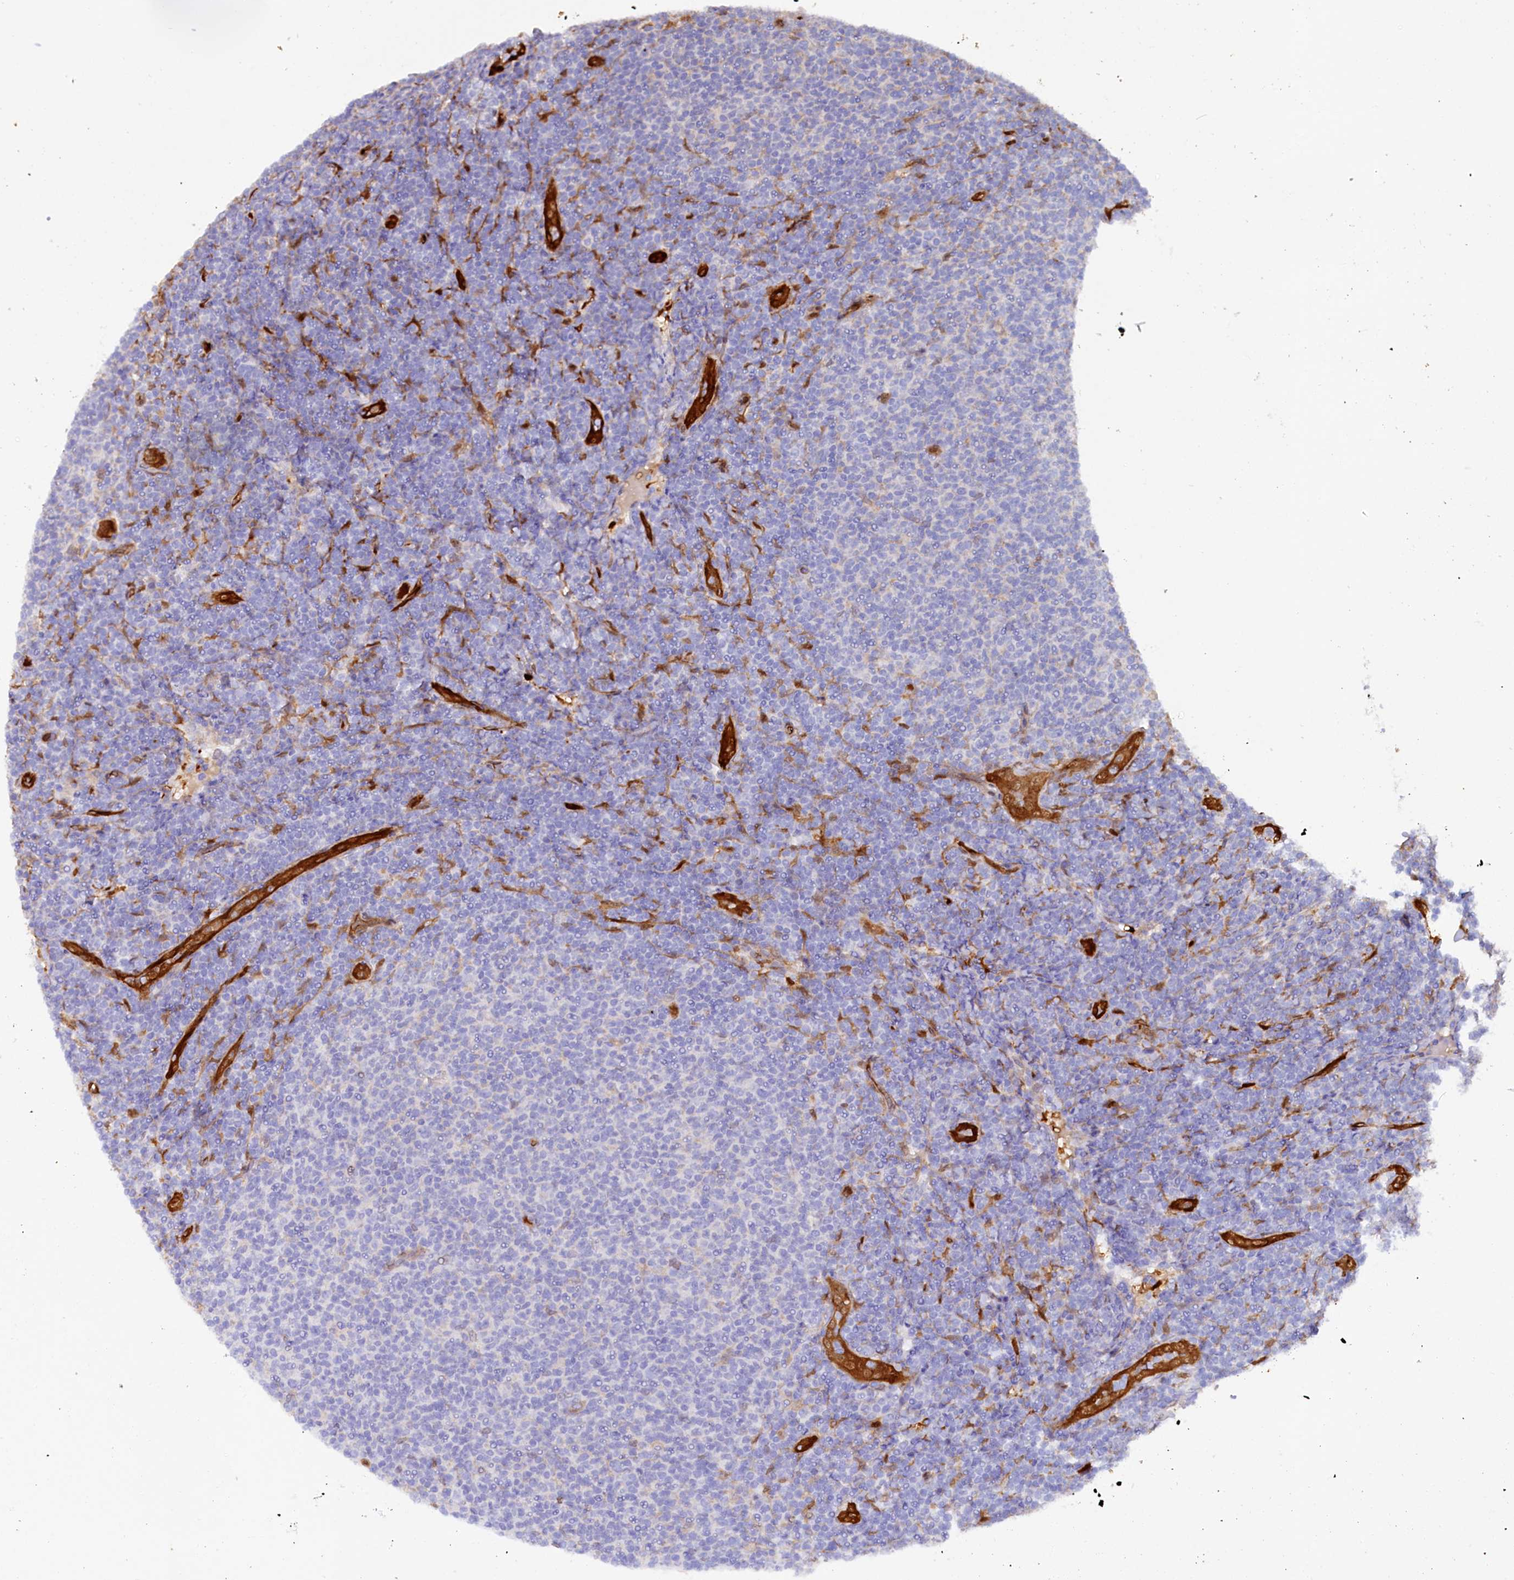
{"staining": {"intensity": "negative", "quantity": "none", "location": "none"}, "tissue": "lymphoma", "cell_type": "Tumor cells", "image_type": "cancer", "snomed": [{"axis": "morphology", "description": "Malignant lymphoma, non-Hodgkin's type, Low grade"}, {"axis": "topography", "description": "Lymph node"}], "caption": "Image shows no protein expression in tumor cells of low-grade malignant lymphoma, non-Hodgkin's type tissue.", "gene": "IL17RD", "patient": {"sex": "male", "age": 66}}